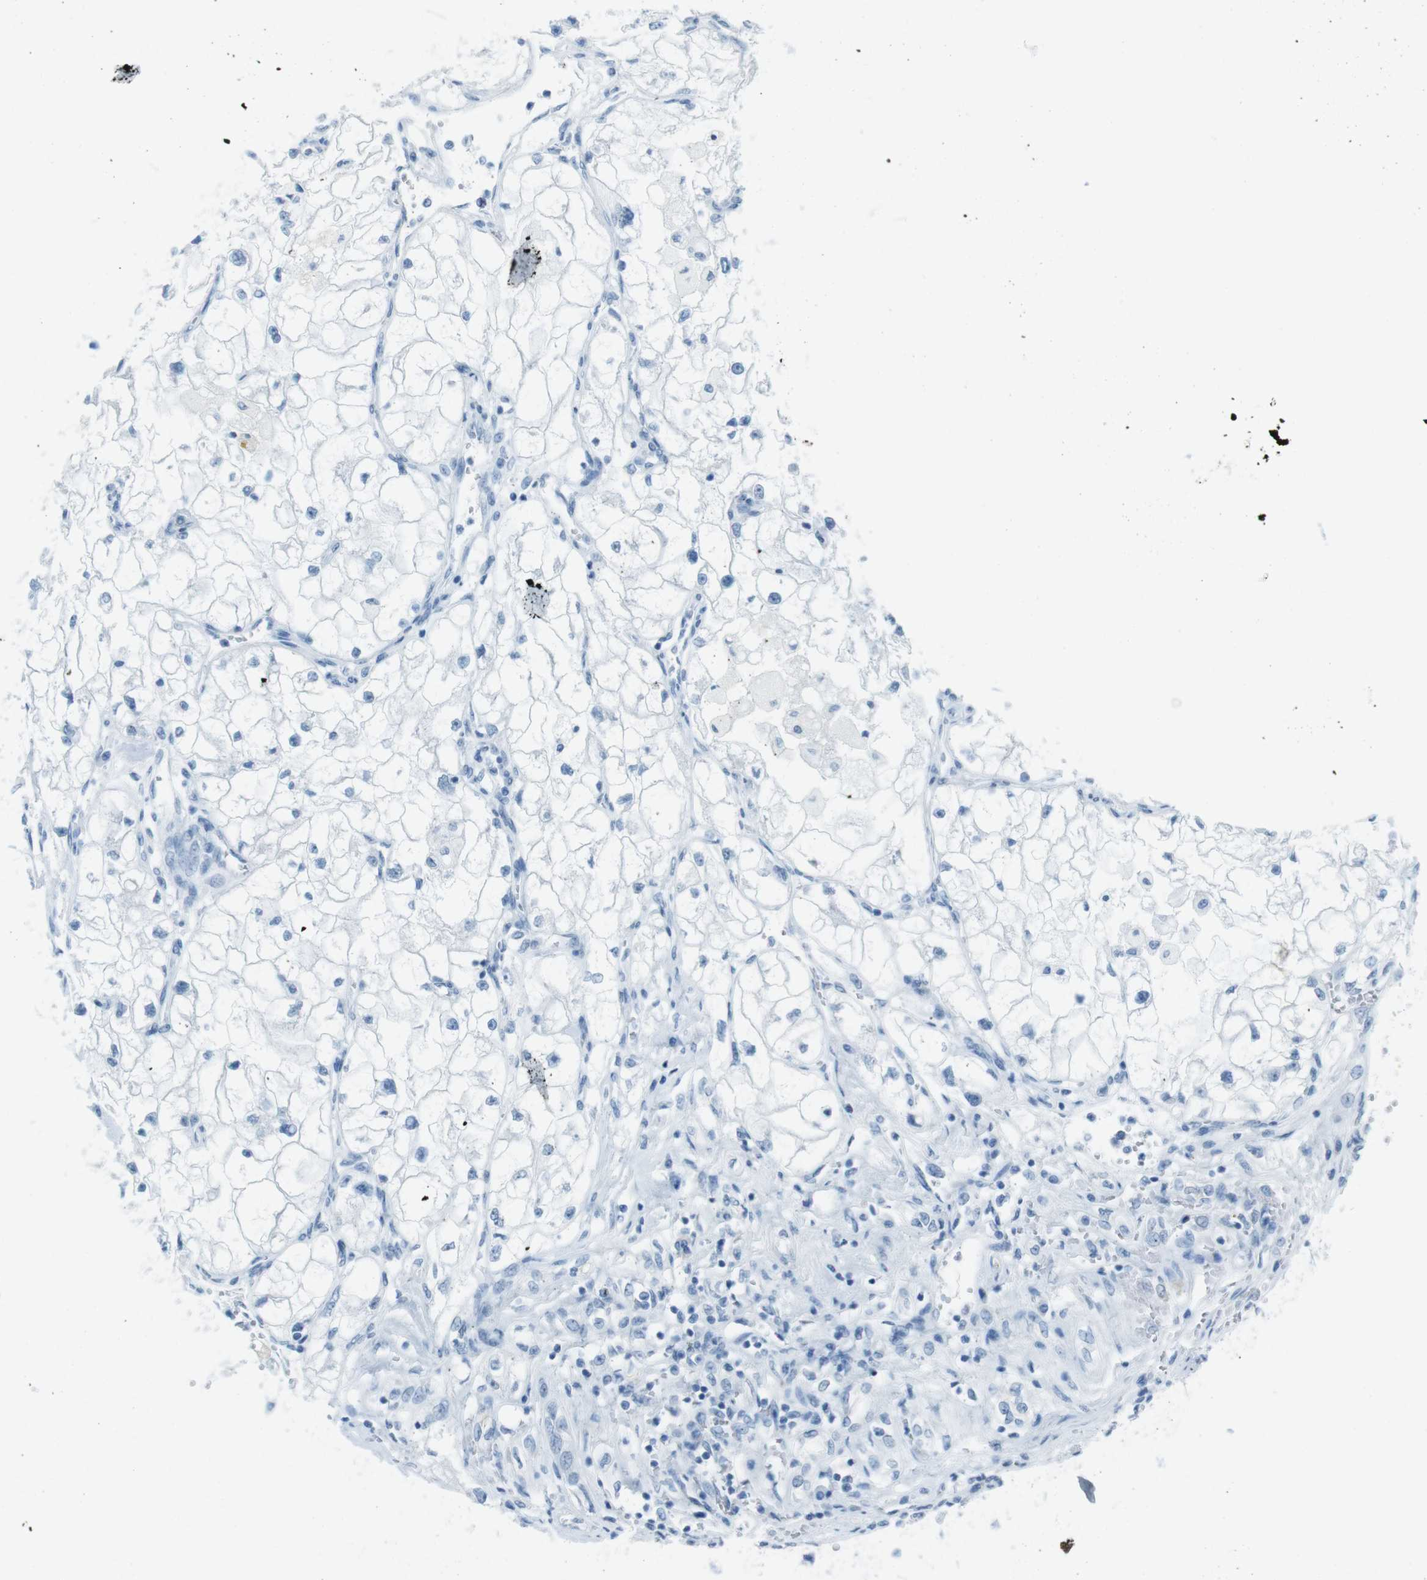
{"staining": {"intensity": "negative", "quantity": "none", "location": "none"}, "tissue": "renal cancer", "cell_type": "Tumor cells", "image_type": "cancer", "snomed": [{"axis": "morphology", "description": "Adenocarcinoma, NOS"}, {"axis": "topography", "description": "Kidney"}], "caption": "Immunohistochemistry histopathology image of neoplastic tissue: human renal adenocarcinoma stained with DAB (3,3'-diaminobenzidine) exhibits no significant protein staining in tumor cells.", "gene": "TMEM207", "patient": {"sex": "female", "age": 70}}